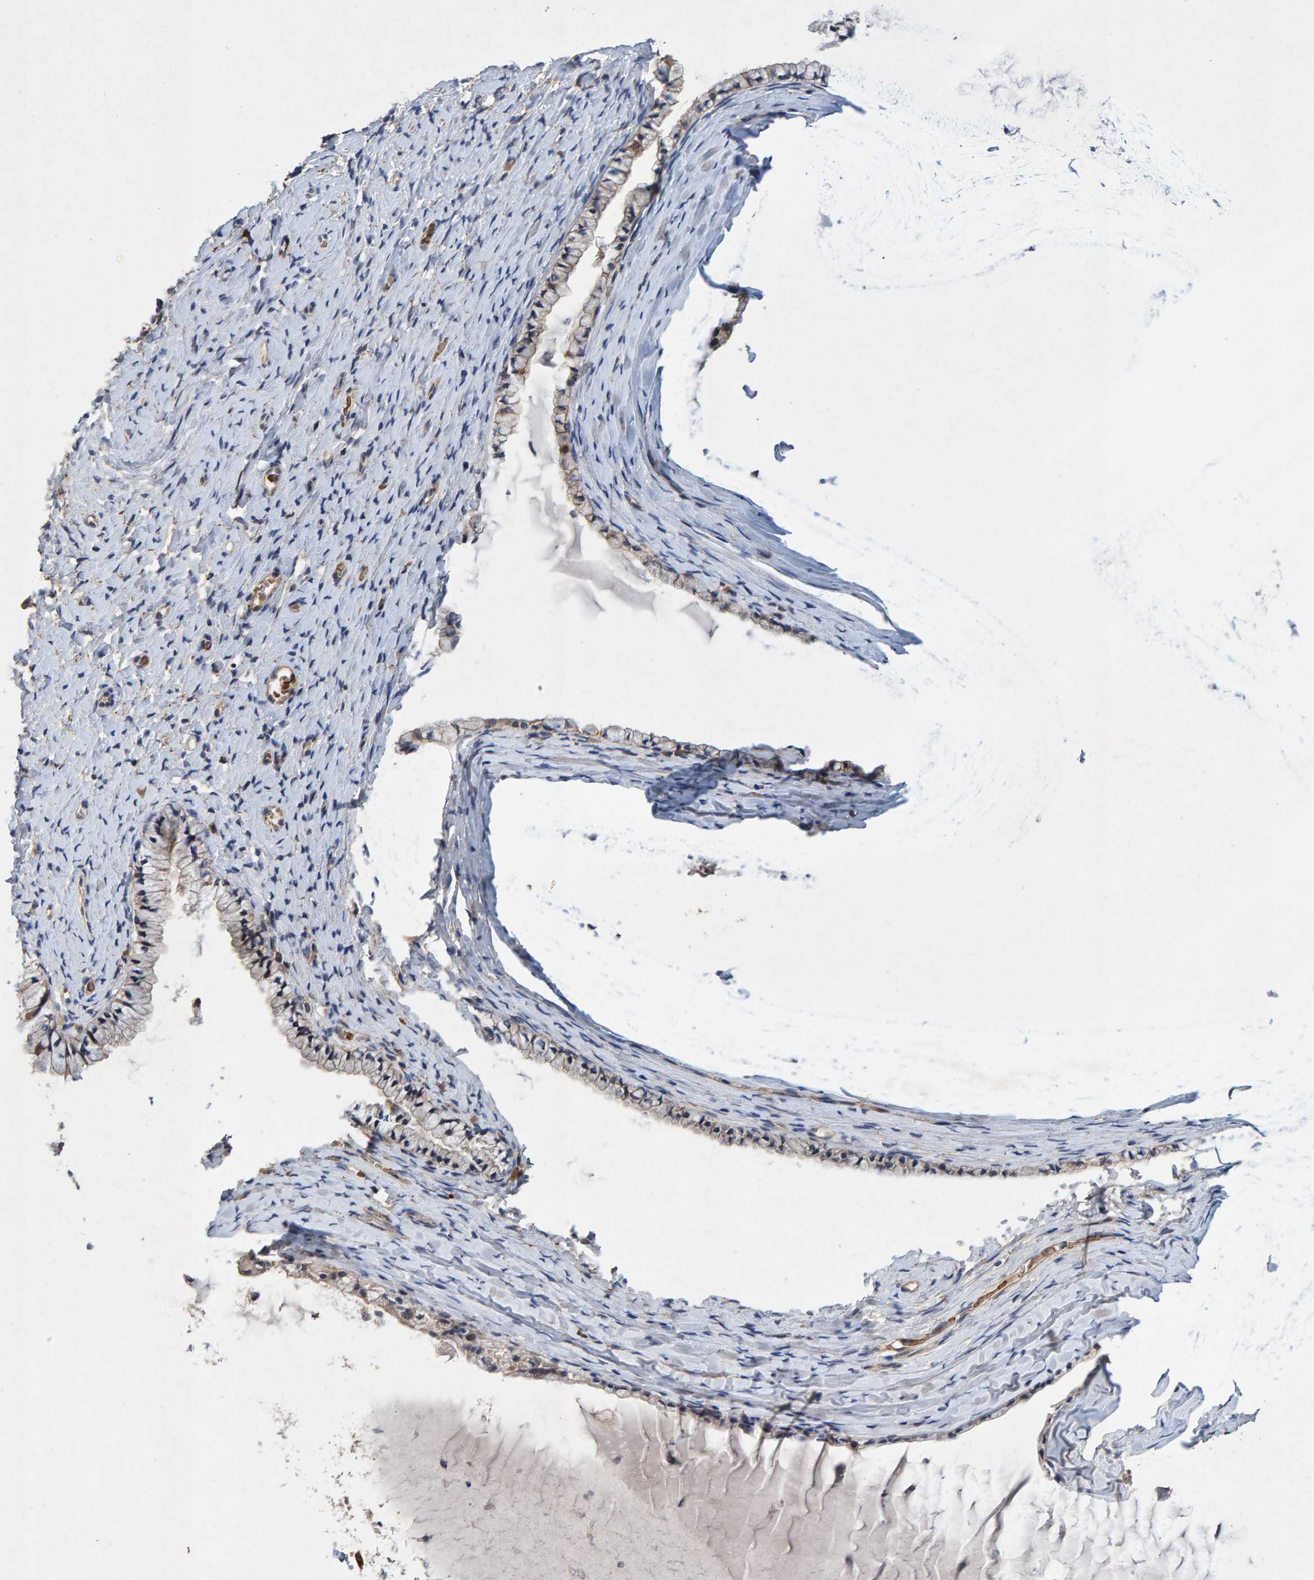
{"staining": {"intensity": "weak", "quantity": "<25%", "location": "cytoplasmic/membranous"}, "tissue": "cervix", "cell_type": "Glandular cells", "image_type": "normal", "snomed": [{"axis": "morphology", "description": "Normal tissue, NOS"}, {"axis": "topography", "description": "Cervix"}], "caption": "IHC of unremarkable cervix shows no staining in glandular cells. (Brightfield microscopy of DAB immunohistochemistry (IHC) at high magnification).", "gene": "EFR3A", "patient": {"sex": "female", "age": 72}}